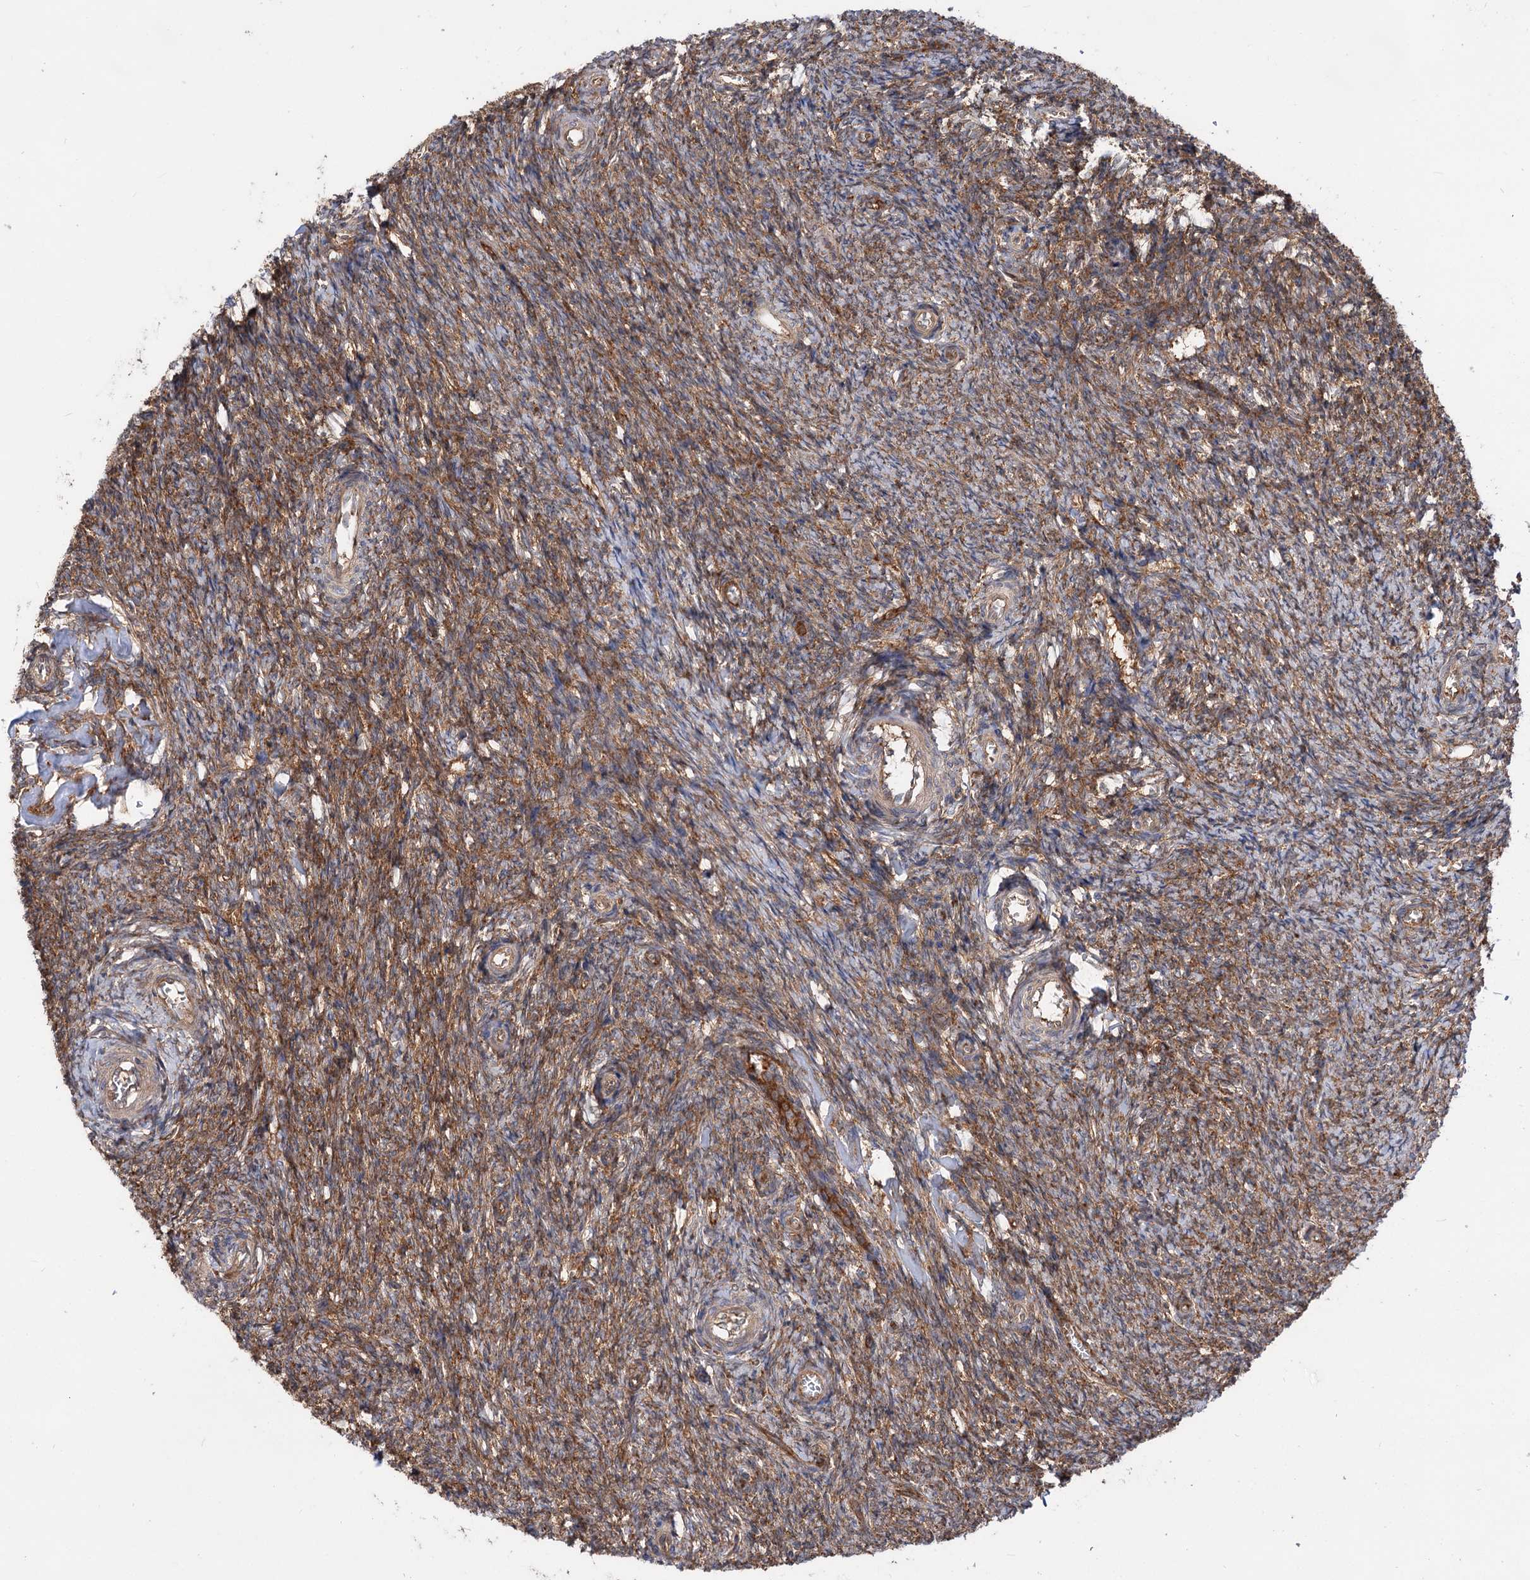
{"staining": {"intensity": "moderate", "quantity": ">75%", "location": "cytoplasmic/membranous"}, "tissue": "ovary", "cell_type": "Ovarian stroma cells", "image_type": "normal", "snomed": [{"axis": "morphology", "description": "Normal tissue, NOS"}, {"axis": "topography", "description": "Ovary"}], "caption": "Immunohistochemistry (IHC) (DAB) staining of normal human ovary reveals moderate cytoplasmic/membranous protein staining in approximately >75% of ovarian stroma cells. The staining is performed using DAB brown chromogen to label protein expression. The nuclei are counter-stained blue using hematoxylin.", "gene": "PACS1", "patient": {"sex": "female", "age": 44}}